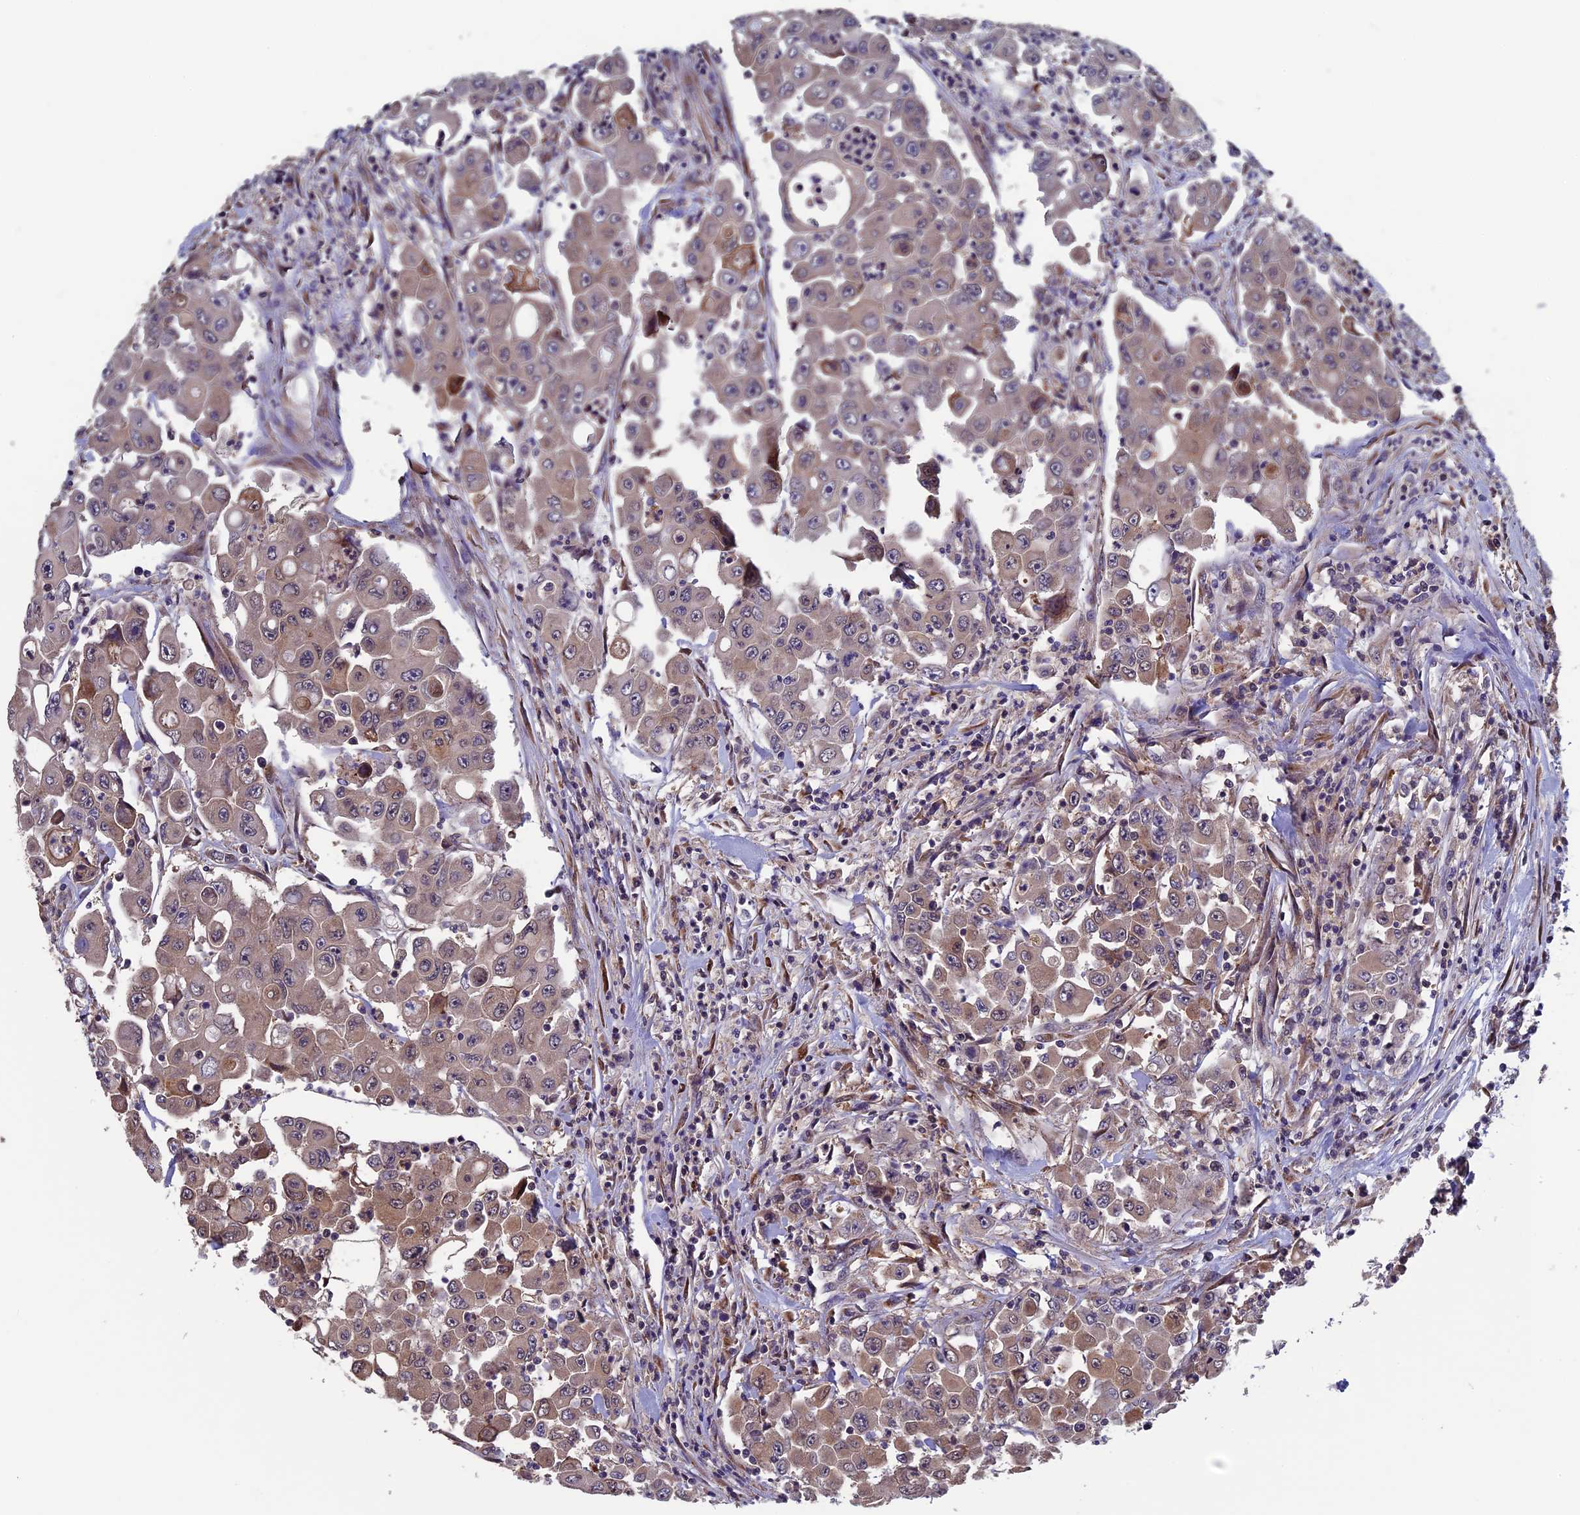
{"staining": {"intensity": "moderate", "quantity": "25%-75%", "location": "cytoplasmic/membranous,nuclear"}, "tissue": "colorectal cancer", "cell_type": "Tumor cells", "image_type": "cancer", "snomed": [{"axis": "morphology", "description": "Adenocarcinoma, NOS"}, {"axis": "topography", "description": "Colon"}], "caption": "The immunohistochemical stain shows moderate cytoplasmic/membranous and nuclear staining in tumor cells of colorectal cancer tissue. (Brightfield microscopy of DAB IHC at high magnification).", "gene": "LCMT1", "patient": {"sex": "male", "age": 51}}